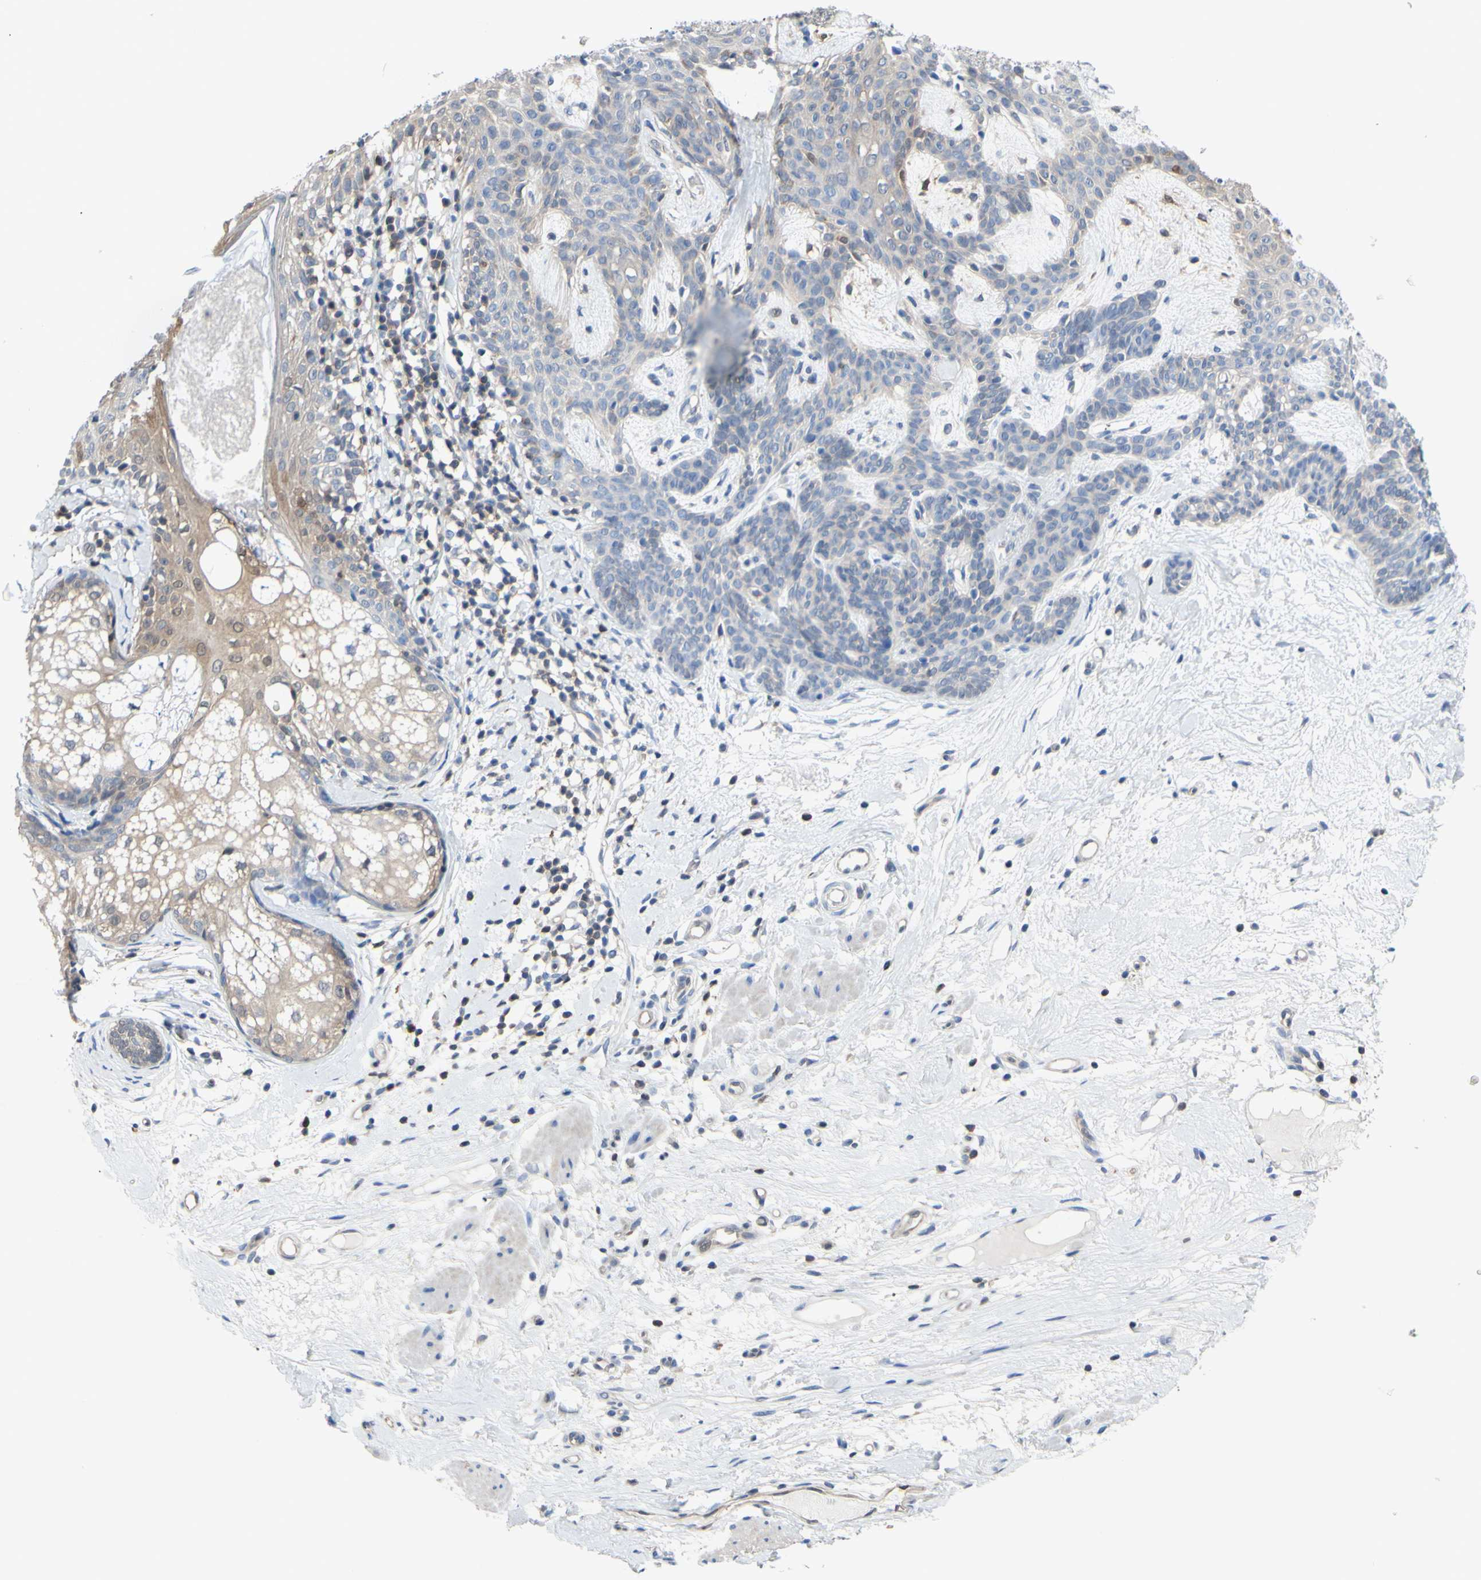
{"staining": {"intensity": "weak", "quantity": "<25%", "location": "cytoplasmic/membranous"}, "tissue": "skin cancer", "cell_type": "Tumor cells", "image_type": "cancer", "snomed": [{"axis": "morphology", "description": "Developmental malformation"}, {"axis": "morphology", "description": "Basal cell carcinoma"}, {"axis": "topography", "description": "Skin"}], "caption": "Immunohistochemistry (IHC) micrograph of neoplastic tissue: skin cancer (basal cell carcinoma) stained with DAB displays no significant protein expression in tumor cells.", "gene": "UPK3B", "patient": {"sex": "female", "age": 62}}